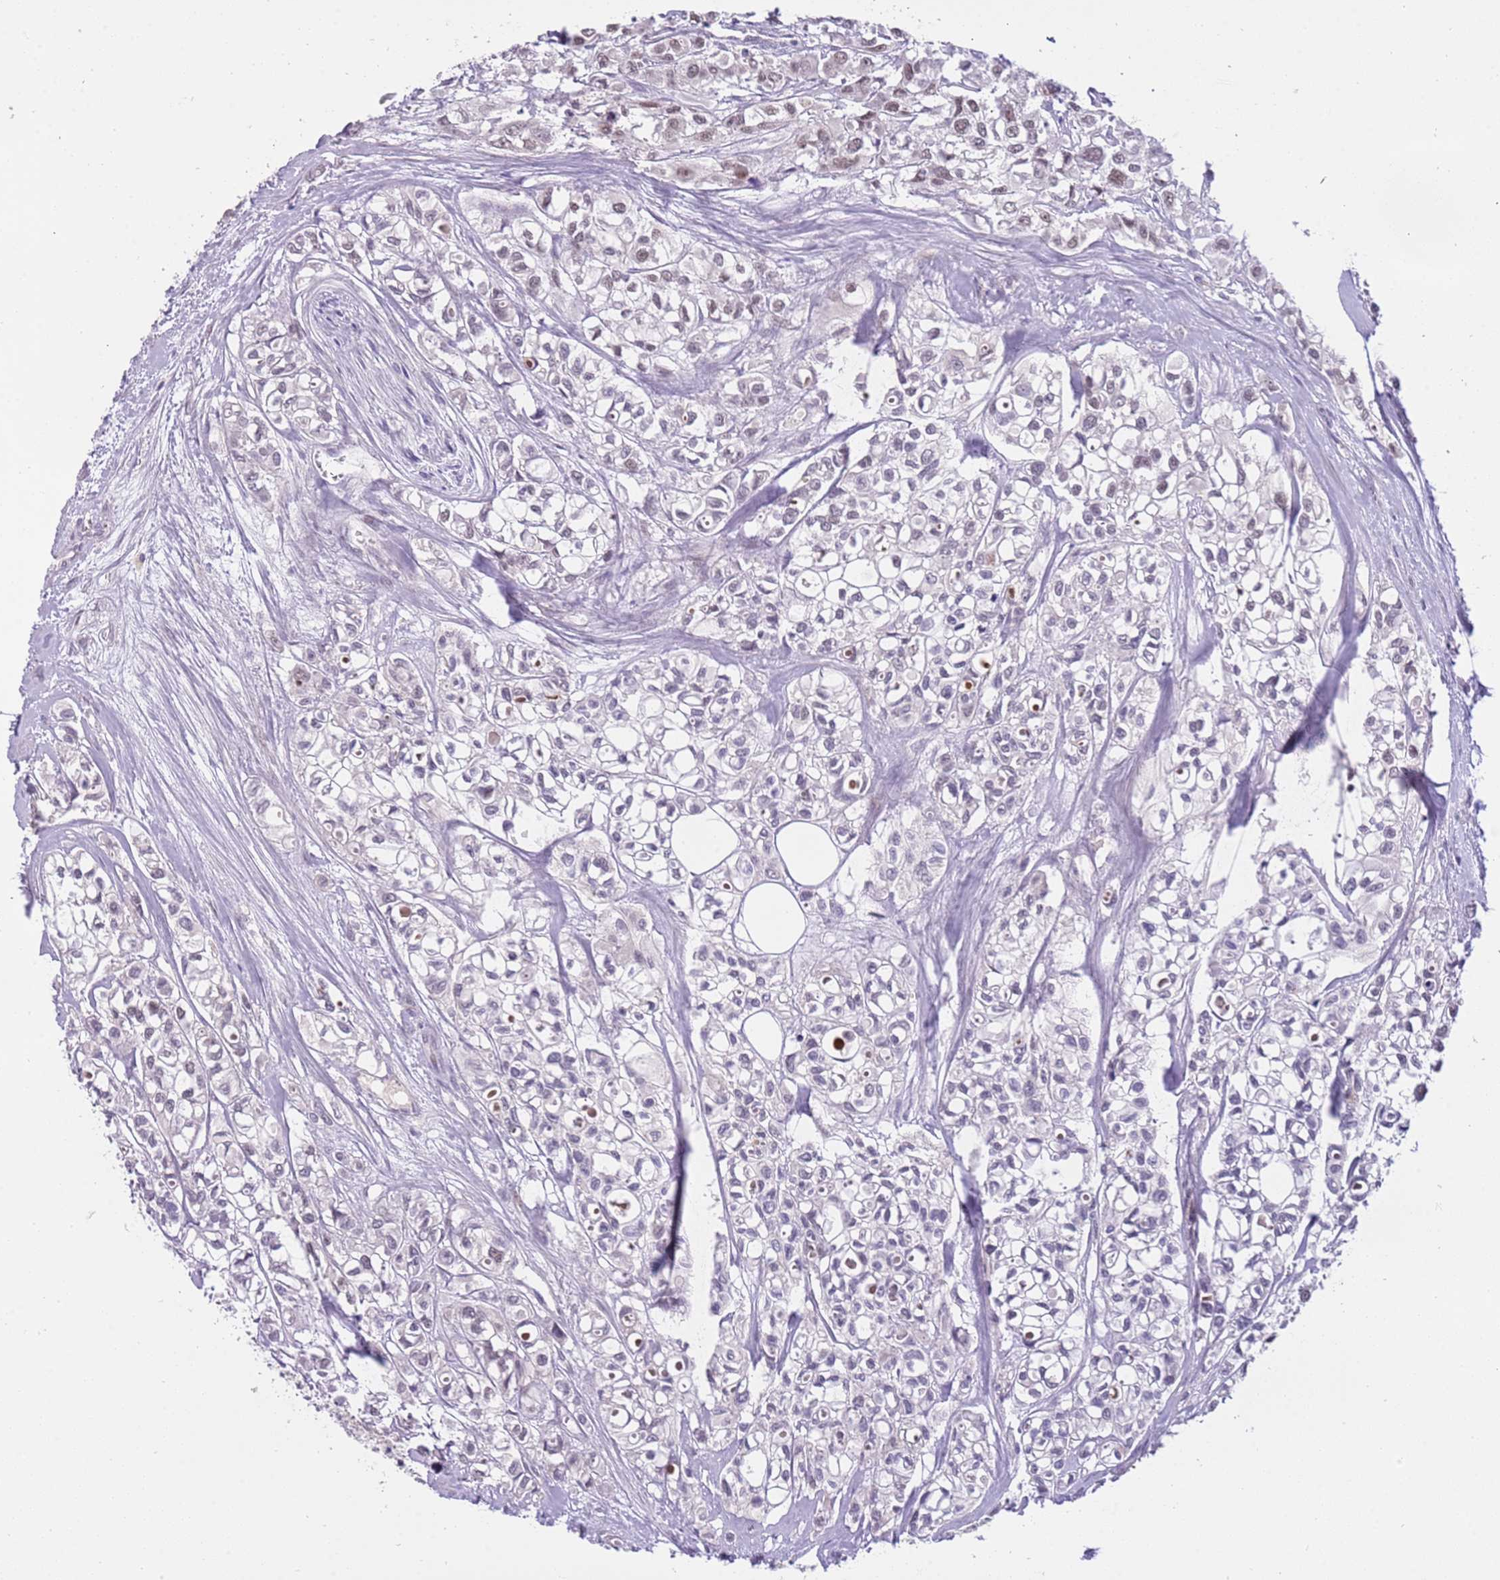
{"staining": {"intensity": "weak", "quantity": "25%-75%", "location": "nuclear"}, "tissue": "urothelial cancer", "cell_type": "Tumor cells", "image_type": "cancer", "snomed": [{"axis": "morphology", "description": "Urothelial carcinoma, High grade"}, {"axis": "topography", "description": "Urinary bladder"}], "caption": "A brown stain shows weak nuclear staining of a protein in high-grade urothelial carcinoma tumor cells.", "gene": "MAGEF1", "patient": {"sex": "male", "age": 67}}